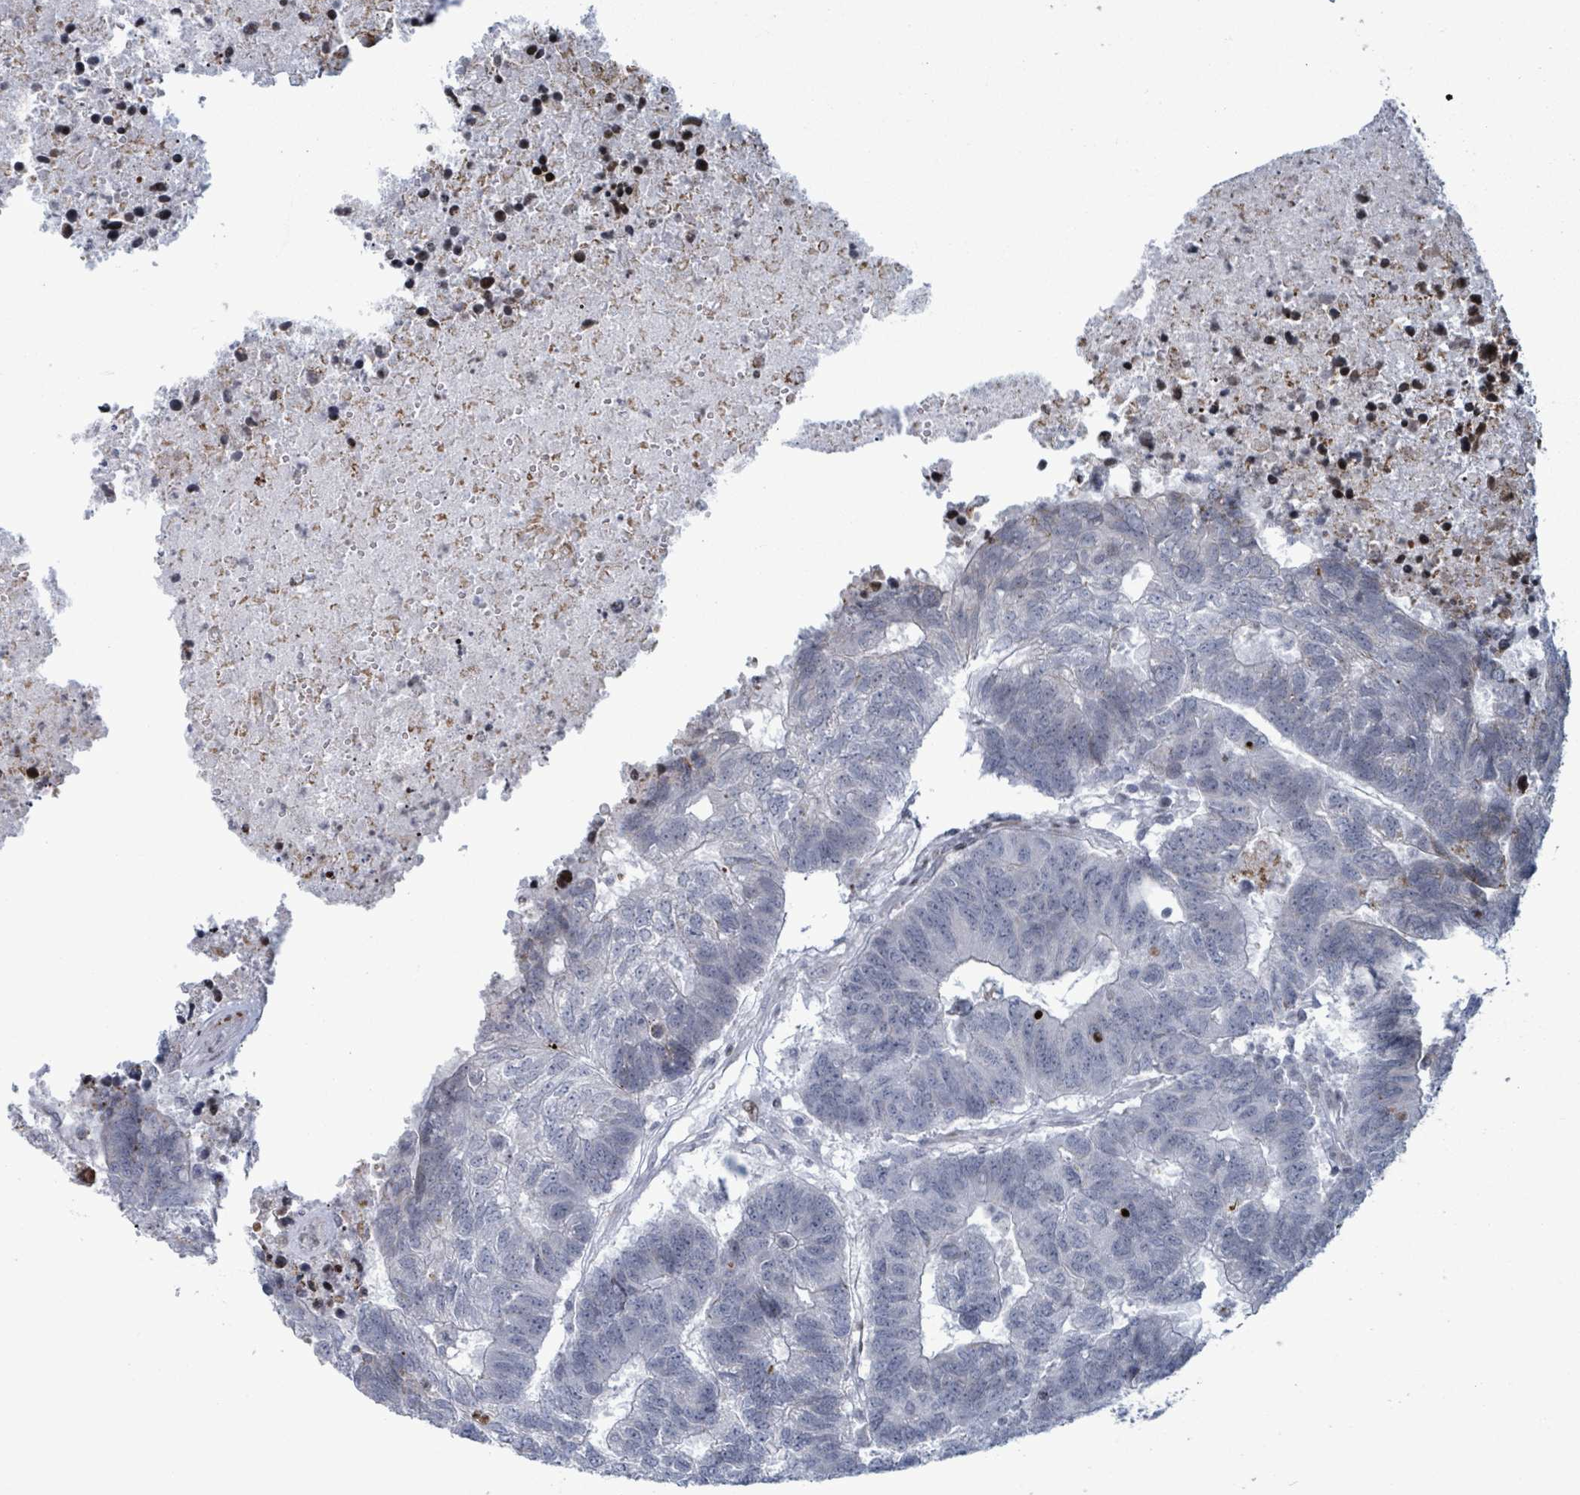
{"staining": {"intensity": "negative", "quantity": "none", "location": "none"}, "tissue": "colorectal cancer", "cell_type": "Tumor cells", "image_type": "cancer", "snomed": [{"axis": "morphology", "description": "Adenocarcinoma, NOS"}, {"axis": "topography", "description": "Colon"}], "caption": "Immunohistochemistry (IHC) image of human adenocarcinoma (colorectal) stained for a protein (brown), which displays no staining in tumor cells.", "gene": "FNDC4", "patient": {"sex": "female", "age": 48}}